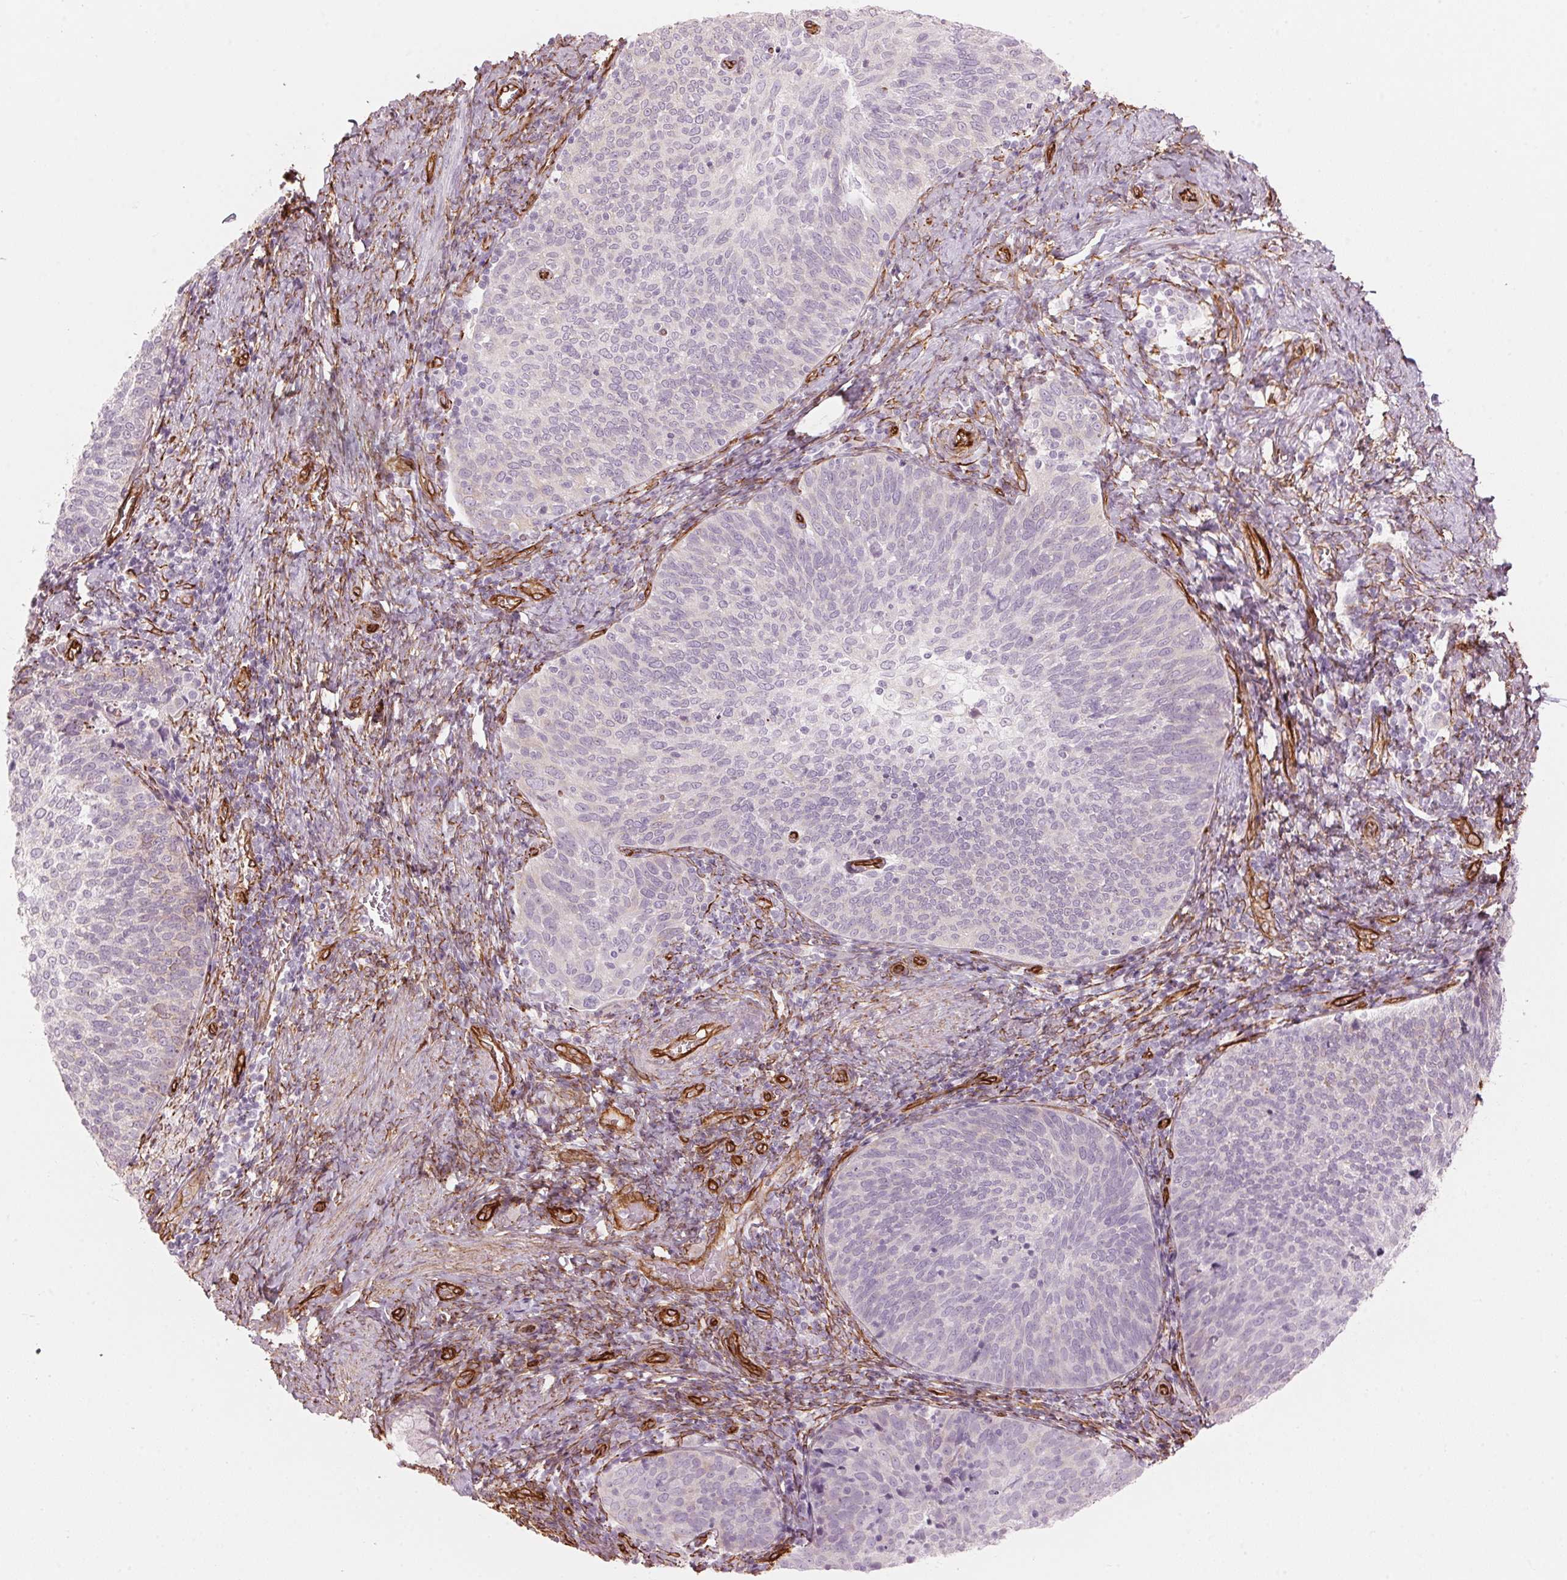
{"staining": {"intensity": "negative", "quantity": "none", "location": "none"}, "tissue": "cervical cancer", "cell_type": "Tumor cells", "image_type": "cancer", "snomed": [{"axis": "morphology", "description": "Squamous cell carcinoma, NOS"}, {"axis": "topography", "description": "Cervix"}], "caption": "A photomicrograph of human cervical squamous cell carcinoma is negative for staining in tumor cells.", "gene": "CLPS", "patient": {"sex": "female", "age": 61}}